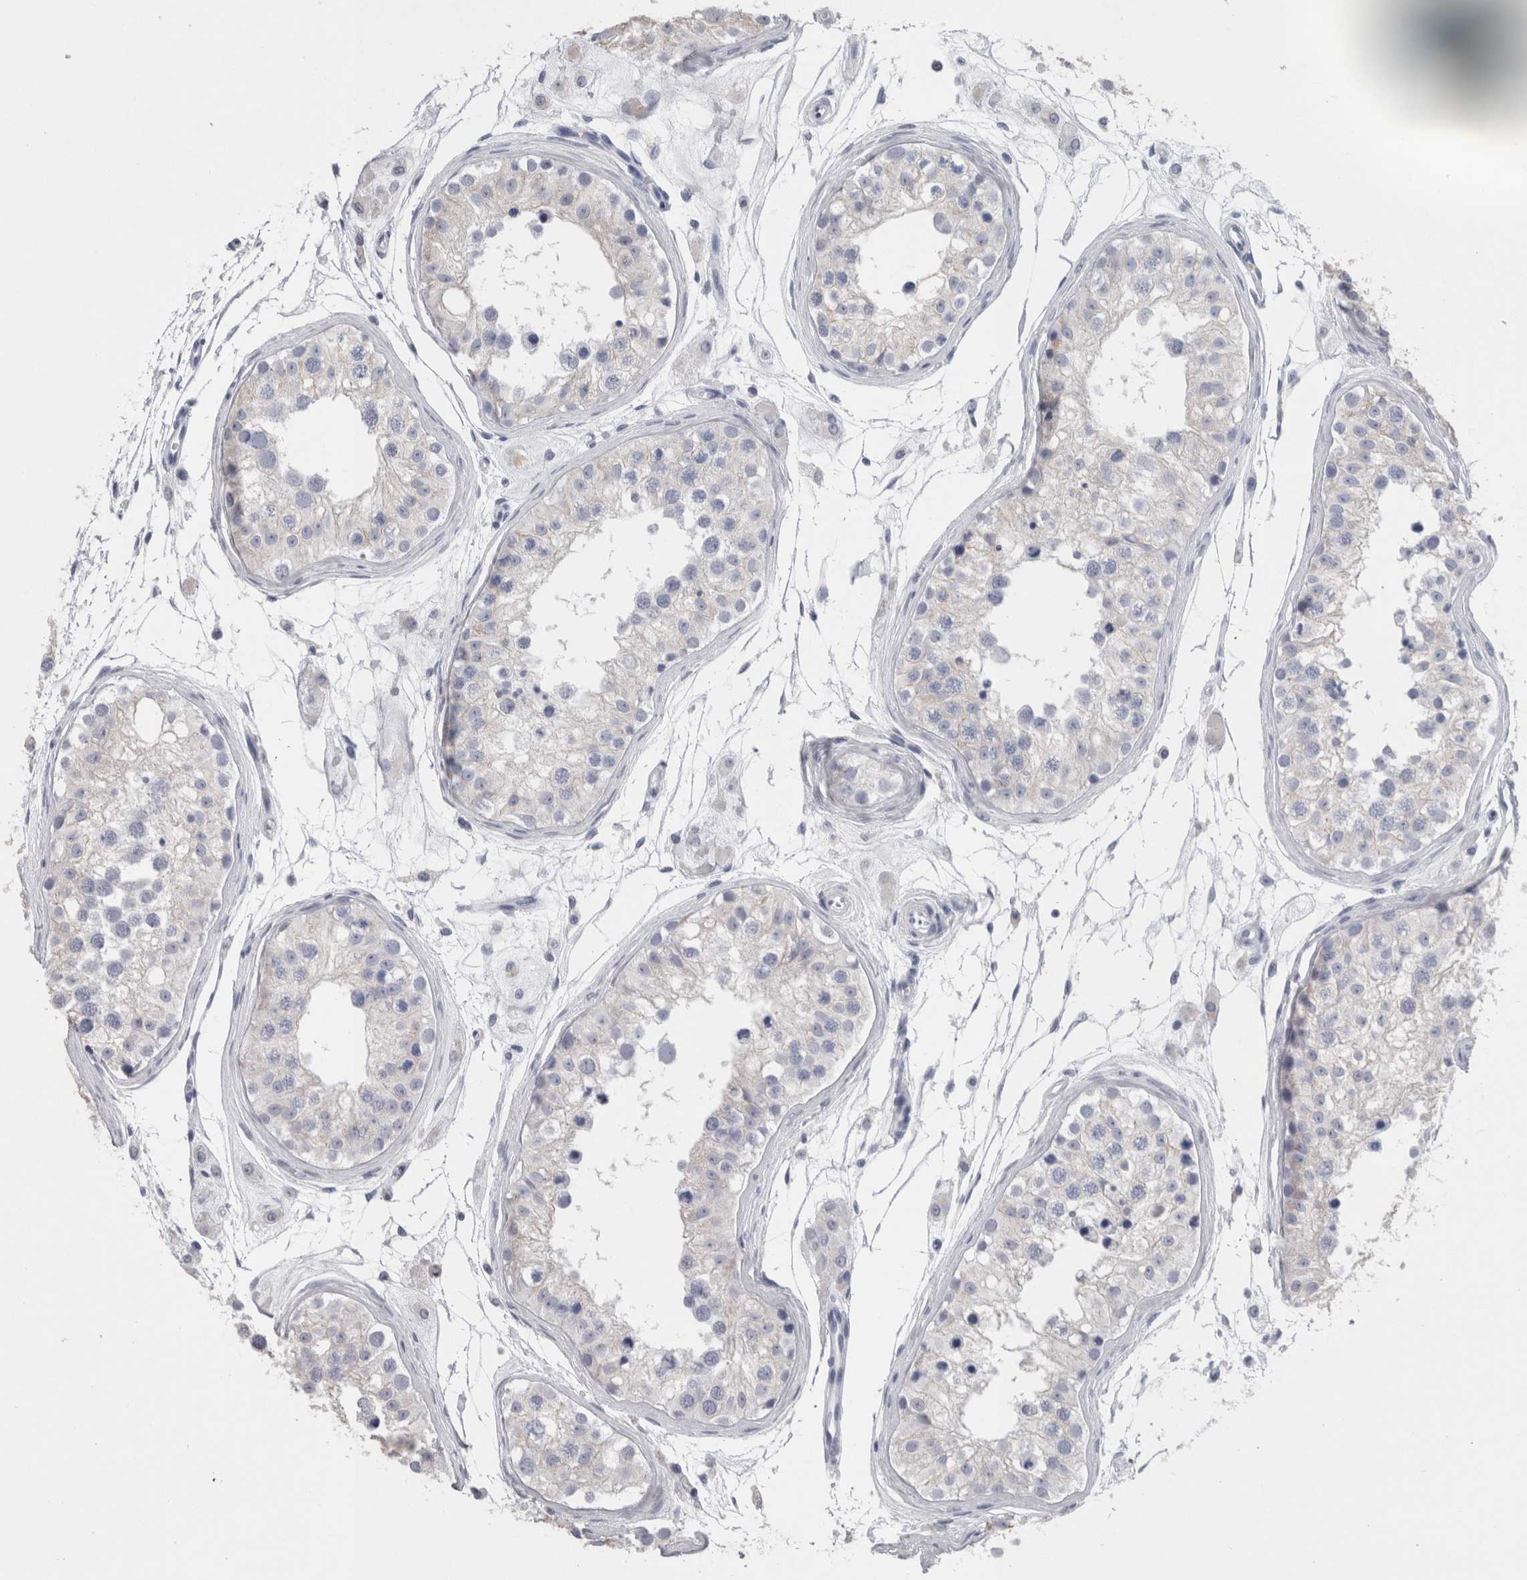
{"staining": {"intensity": "weak", "quantity": "<25%", "location": "cytoplasmic/membranous"}, "tissue": "testis", "cell_type": "Cells in seminiferous ducts", "image_type": "normal", "snomed": [{"axis": "morphology", "description": "Normal tissue, NOS"}, {"axis": "morphology", "description": "Adenocarcinoma, metastatic, NOS"}, {"axis": "topography", "description": "Testis"}], "caption": "IHC histopathology image of benign testis stained for a protein (brown), which displays no positivity in cells in seminiferous ducts. Nuclei are stained in blue.", "gene": "CA8", "patient": {"sex": "male", "age": 26}}